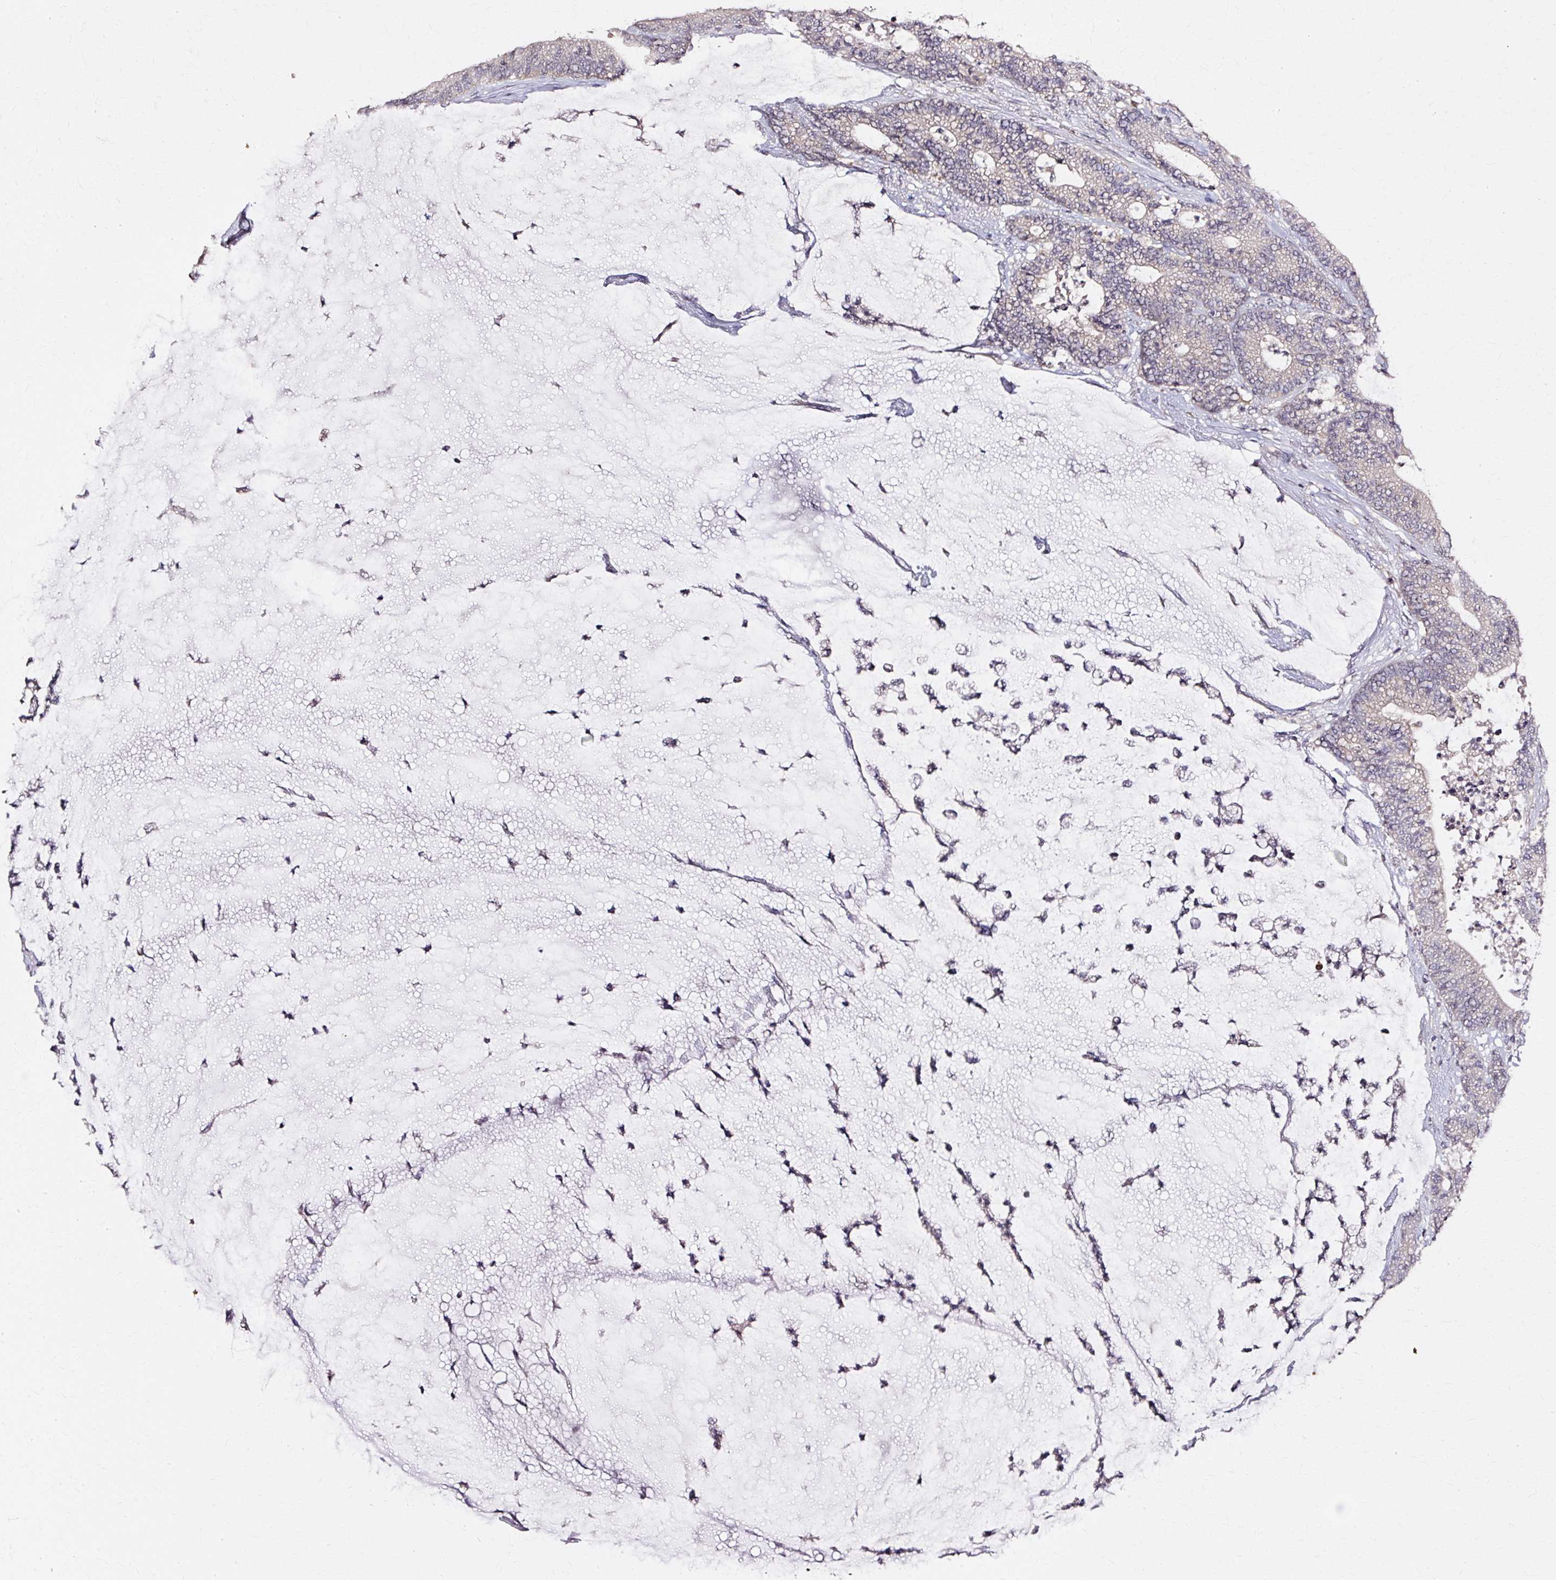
{"staining": {"intensity": "negative", "quantity": "none", "location": "none"}, "tissue": "colorectal cancer", "cell_type": "Tumor cells", "image_type": "cancer", "snomed": [{"axis": "morphology", "description": "Adenocarcinoma, NOS"}, {"axis": "topography", "description": "Colon"}], "caption": "The photomicrograph reveals no staining of tumor cells in colorectal cancer (adenocarcinoma).", "gene": "RGPD5", "patient": {"sex": "female", "age": 84}}